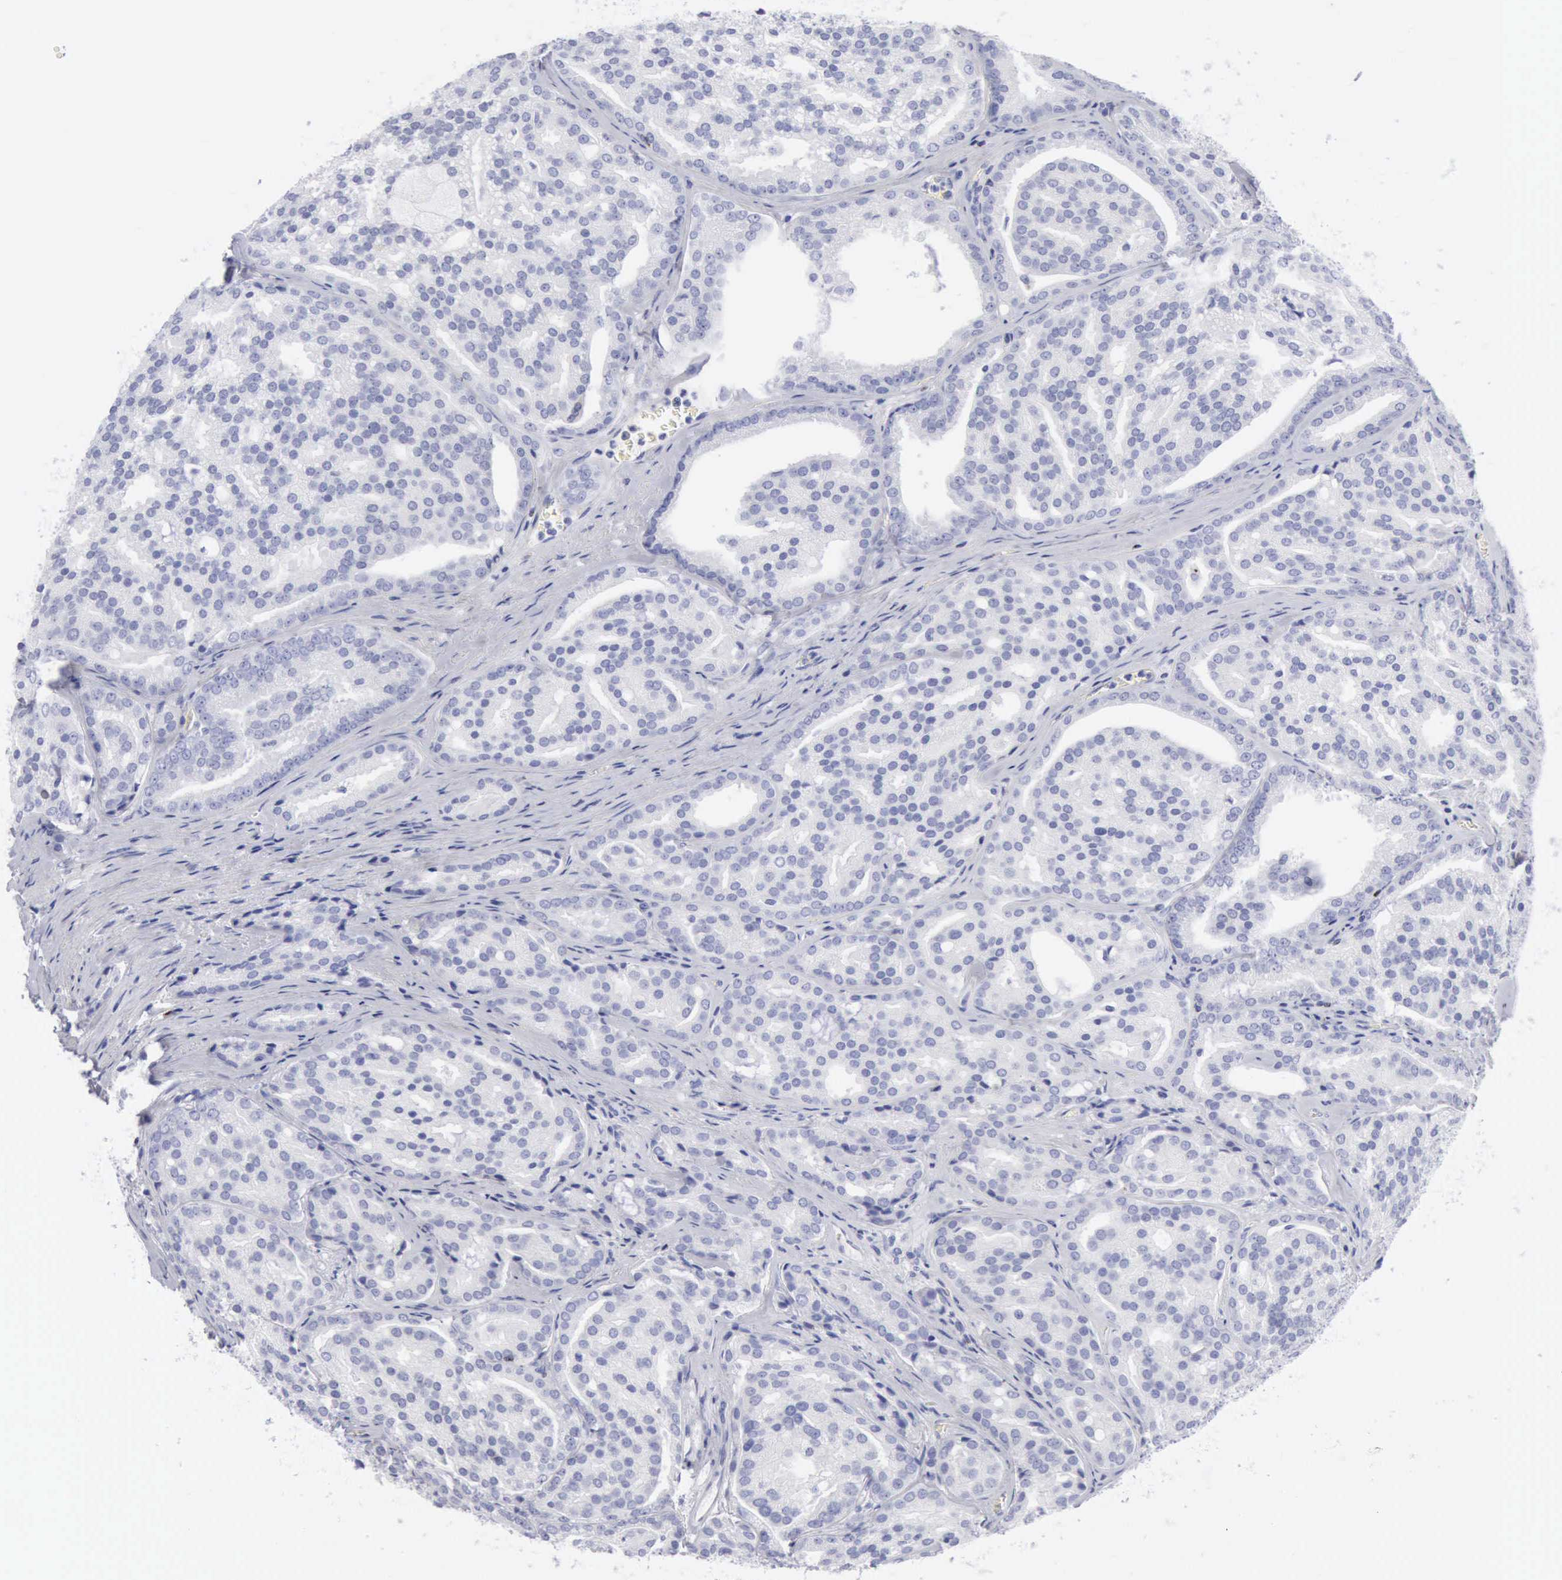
{"staining": {"intensity": "negative", "quantity": "none", "location": "none"}, "tissue": "prostate cancer", "cell_type": "Tumor cells", "image_type": "cancer", "snomed": [{"axis": "morphology", "description": "Adenocarcinoma, High grade"}, {"axis": "topography", "description": "Prostate"}], "caption": "Tumor cells show no significant expression in adenocarcinoma (high-grade) (prostate).", "gene": "GZMB", "patient": {"sex": "male", "age": 64}}